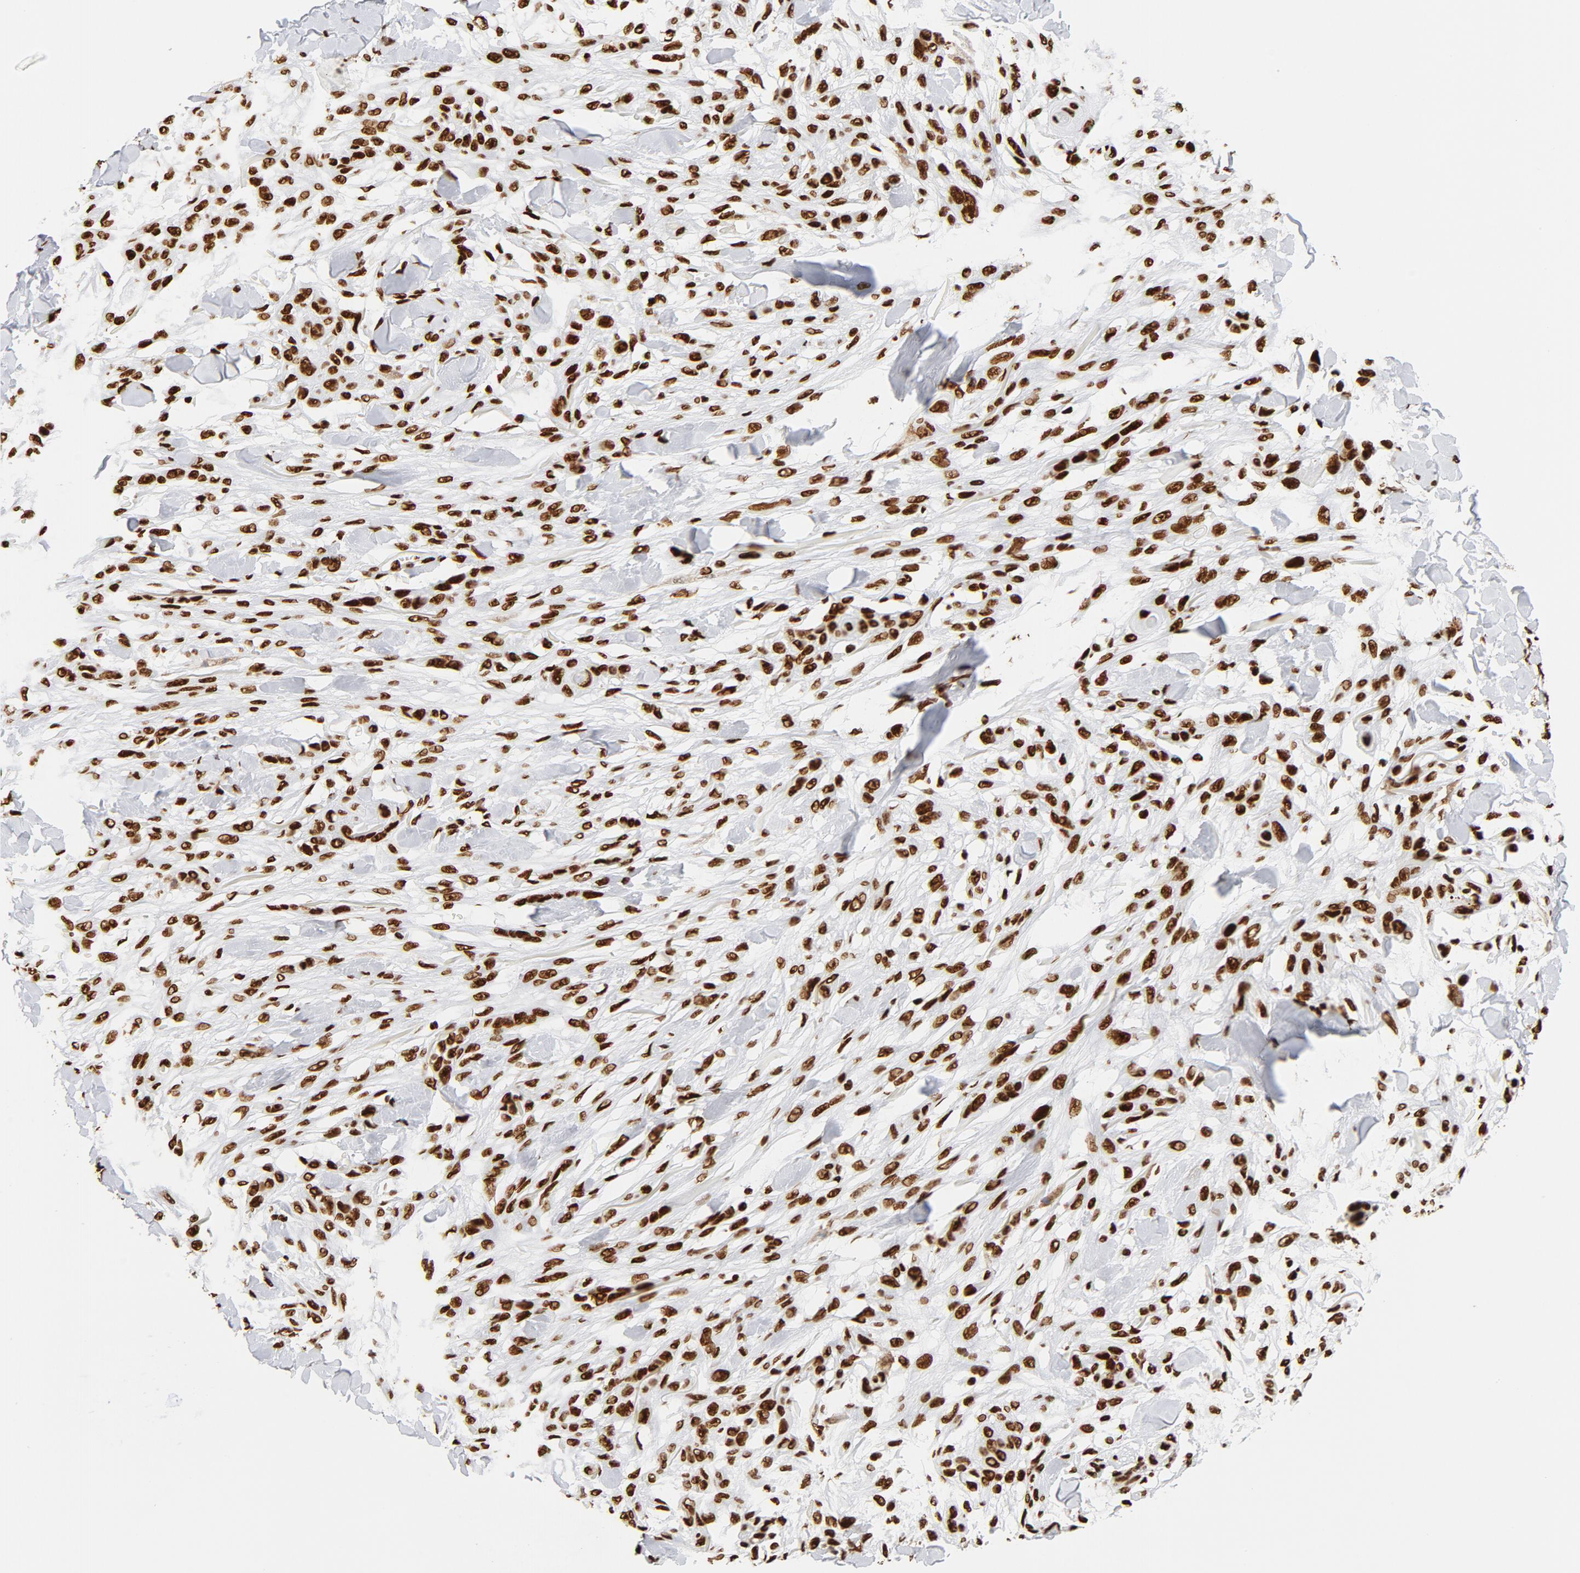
{"staining": {"intensity": "strong", "quantity": ">75%", "location": "nuclear"}, "tissue": "skin cancer", "cell_type": "Tumor cells", "image_type": "cancer", "snomed": [{"axis": "morphology", "description": "Normal tissue, NOS"}, {"axis": "morphology", "description": "Squamous cell carcinoma, NOS"}, {"axis": "topography", "description": "Skin"}], "caption": "Brown immunohistochemical staining in human skin cancer displays strong nuclear staining in approximately >75% of tumor cells.", "gene": "XRCC6", "patient": {"sex": "female", "age": 59}}